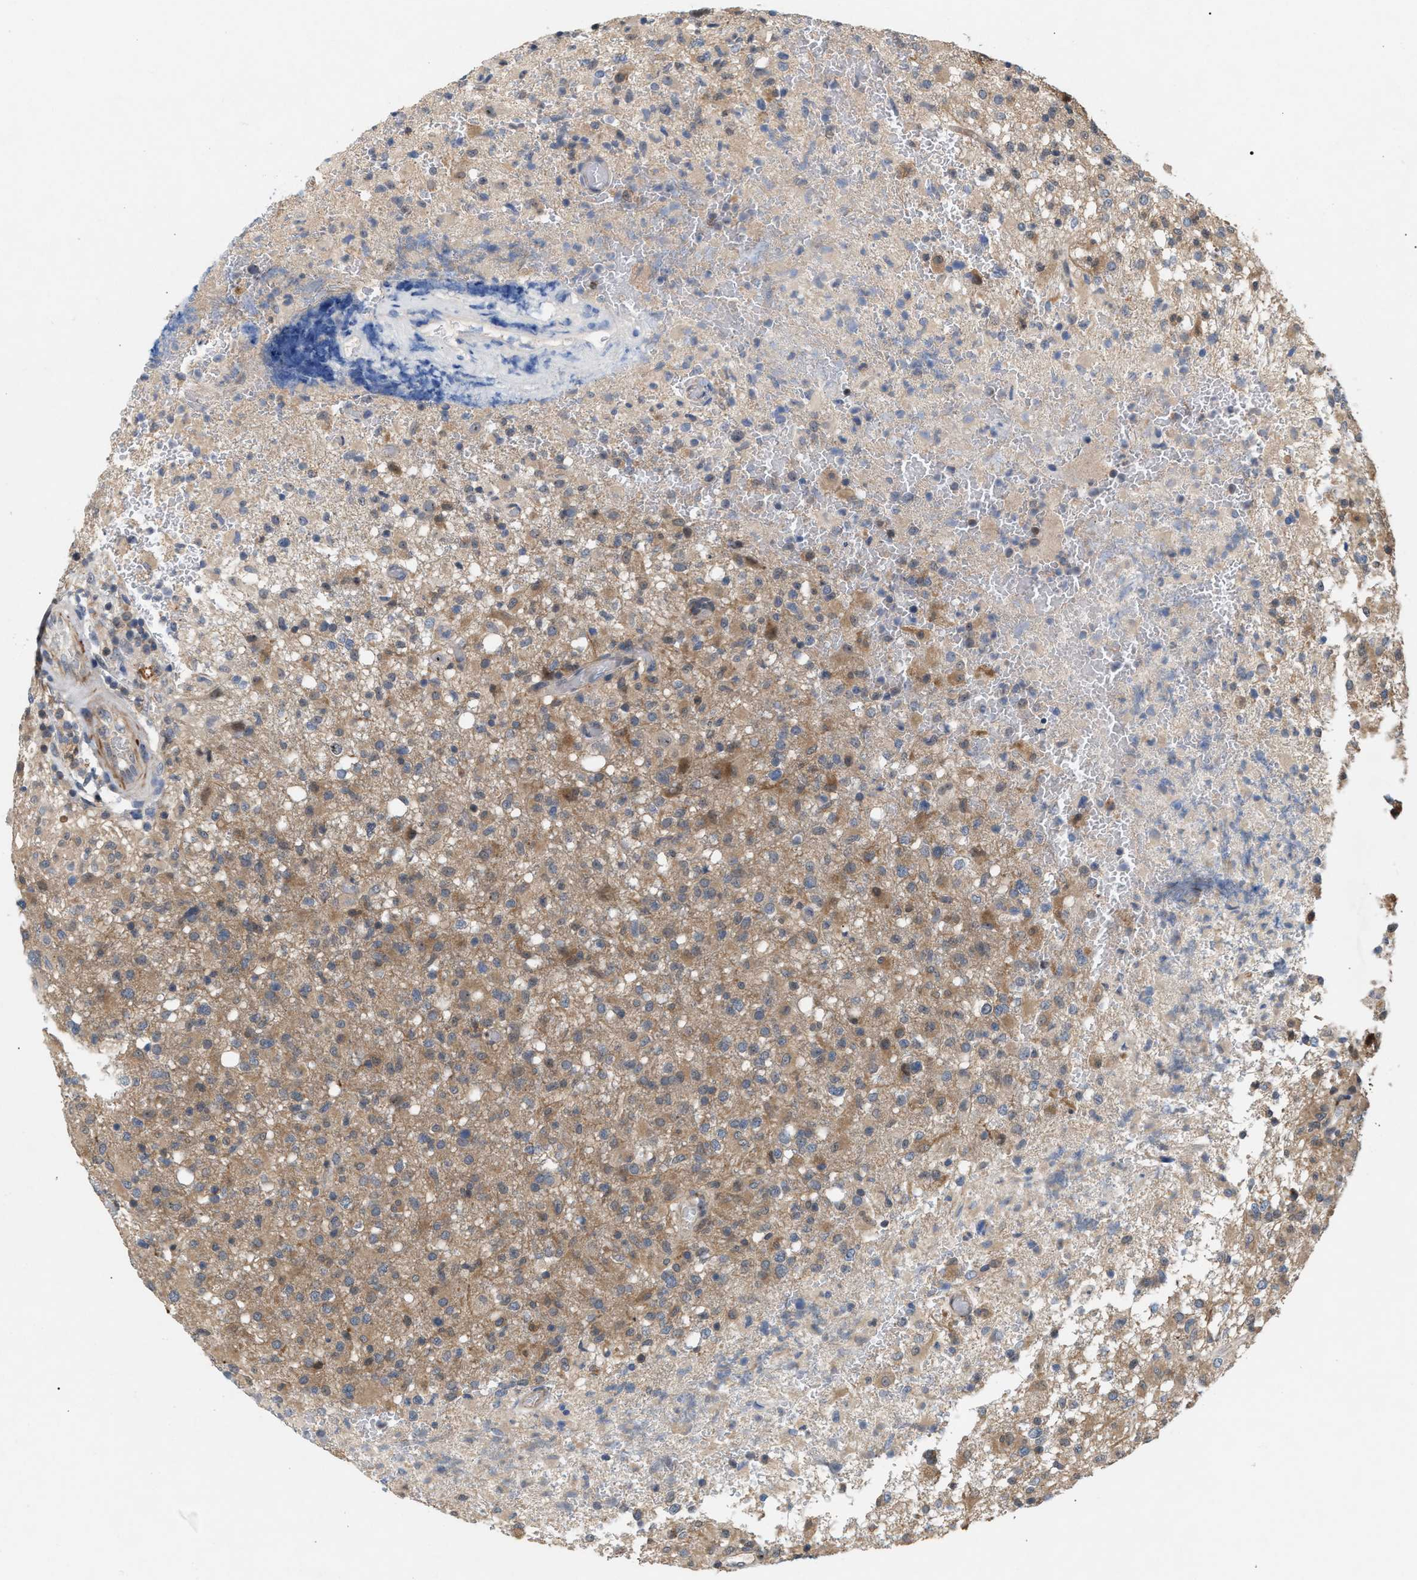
{"staining": {"intensity": "moderate", "quantity": ">75%", "location": "cytoplasmic/membranous"}, "tissue": "glioma", "cell_type": "Tumor cells", "image_type": "cancer", "snomed": [{"axis": "morphology", "description": "Glioma, malignant, High grade"}, {"axis": "topography", "description": "Brain"}], "caption": "Protein staining shows moderate cytoplasmic/membranous staining in about >75% of tumor cells in malignant high-grade glioma.", "gene": "GLOD4", "patient": {"sex": "female", "age": 57}}